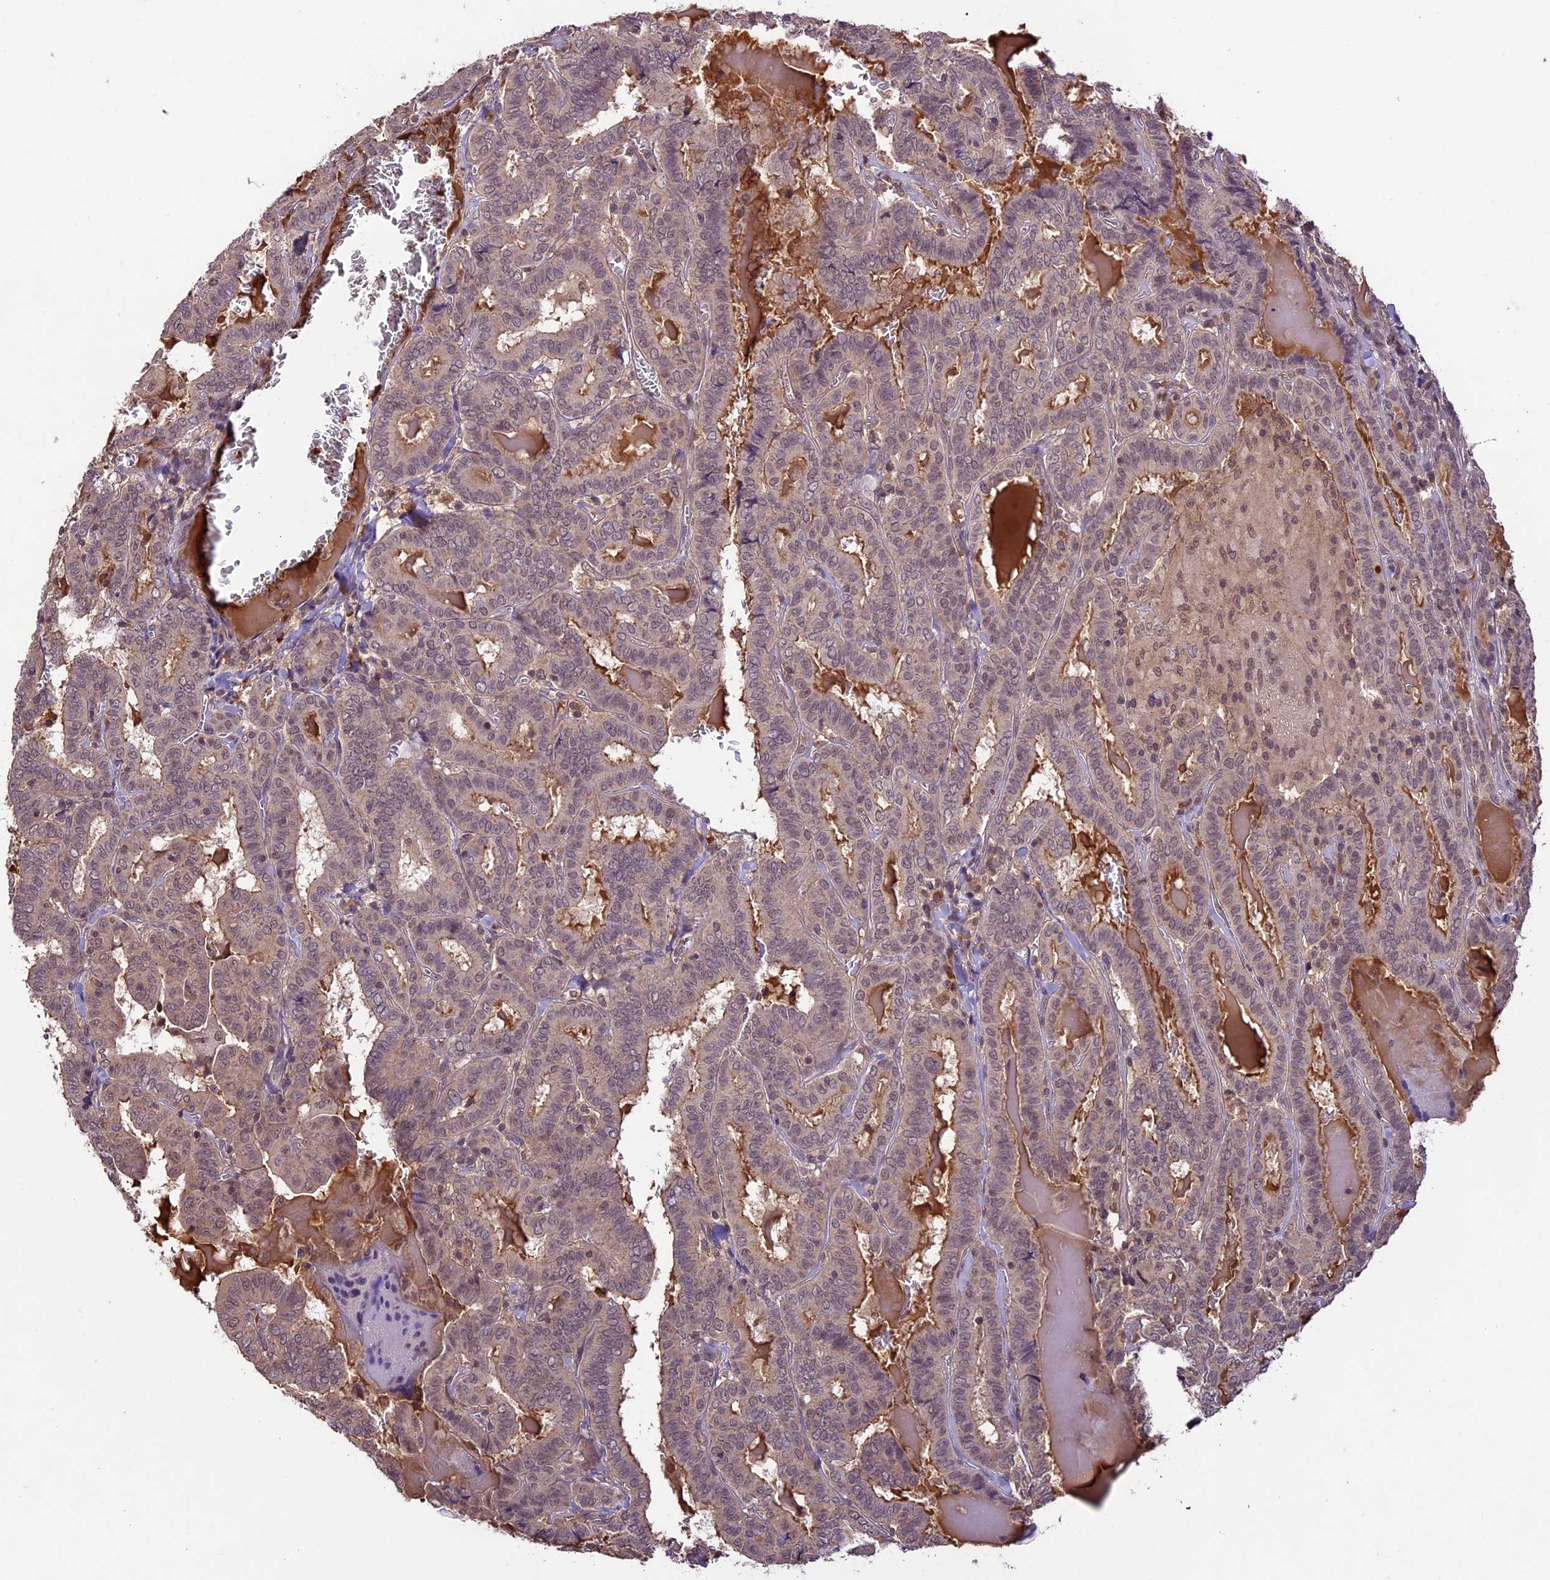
{"staining": {"intensity": "negative", "quantity": "none", "location": "none"}, "tissue": "thyroid cancer", "cell_type": "Tumor cells", "image_type": "cancer", "snomed": [{"axis": "morphology", "description": "Papillary adenocarcinoma, NOS"}, {"axis": "topography", "description": "Thyroid gland"}], "caption": "Tumor cells show no significant staining in papillary adenocarcinoma (thyroid). Nuclei are stained in blue.", "gene": "ATP10A", "patient": {"sex": "female", "age": 72}}